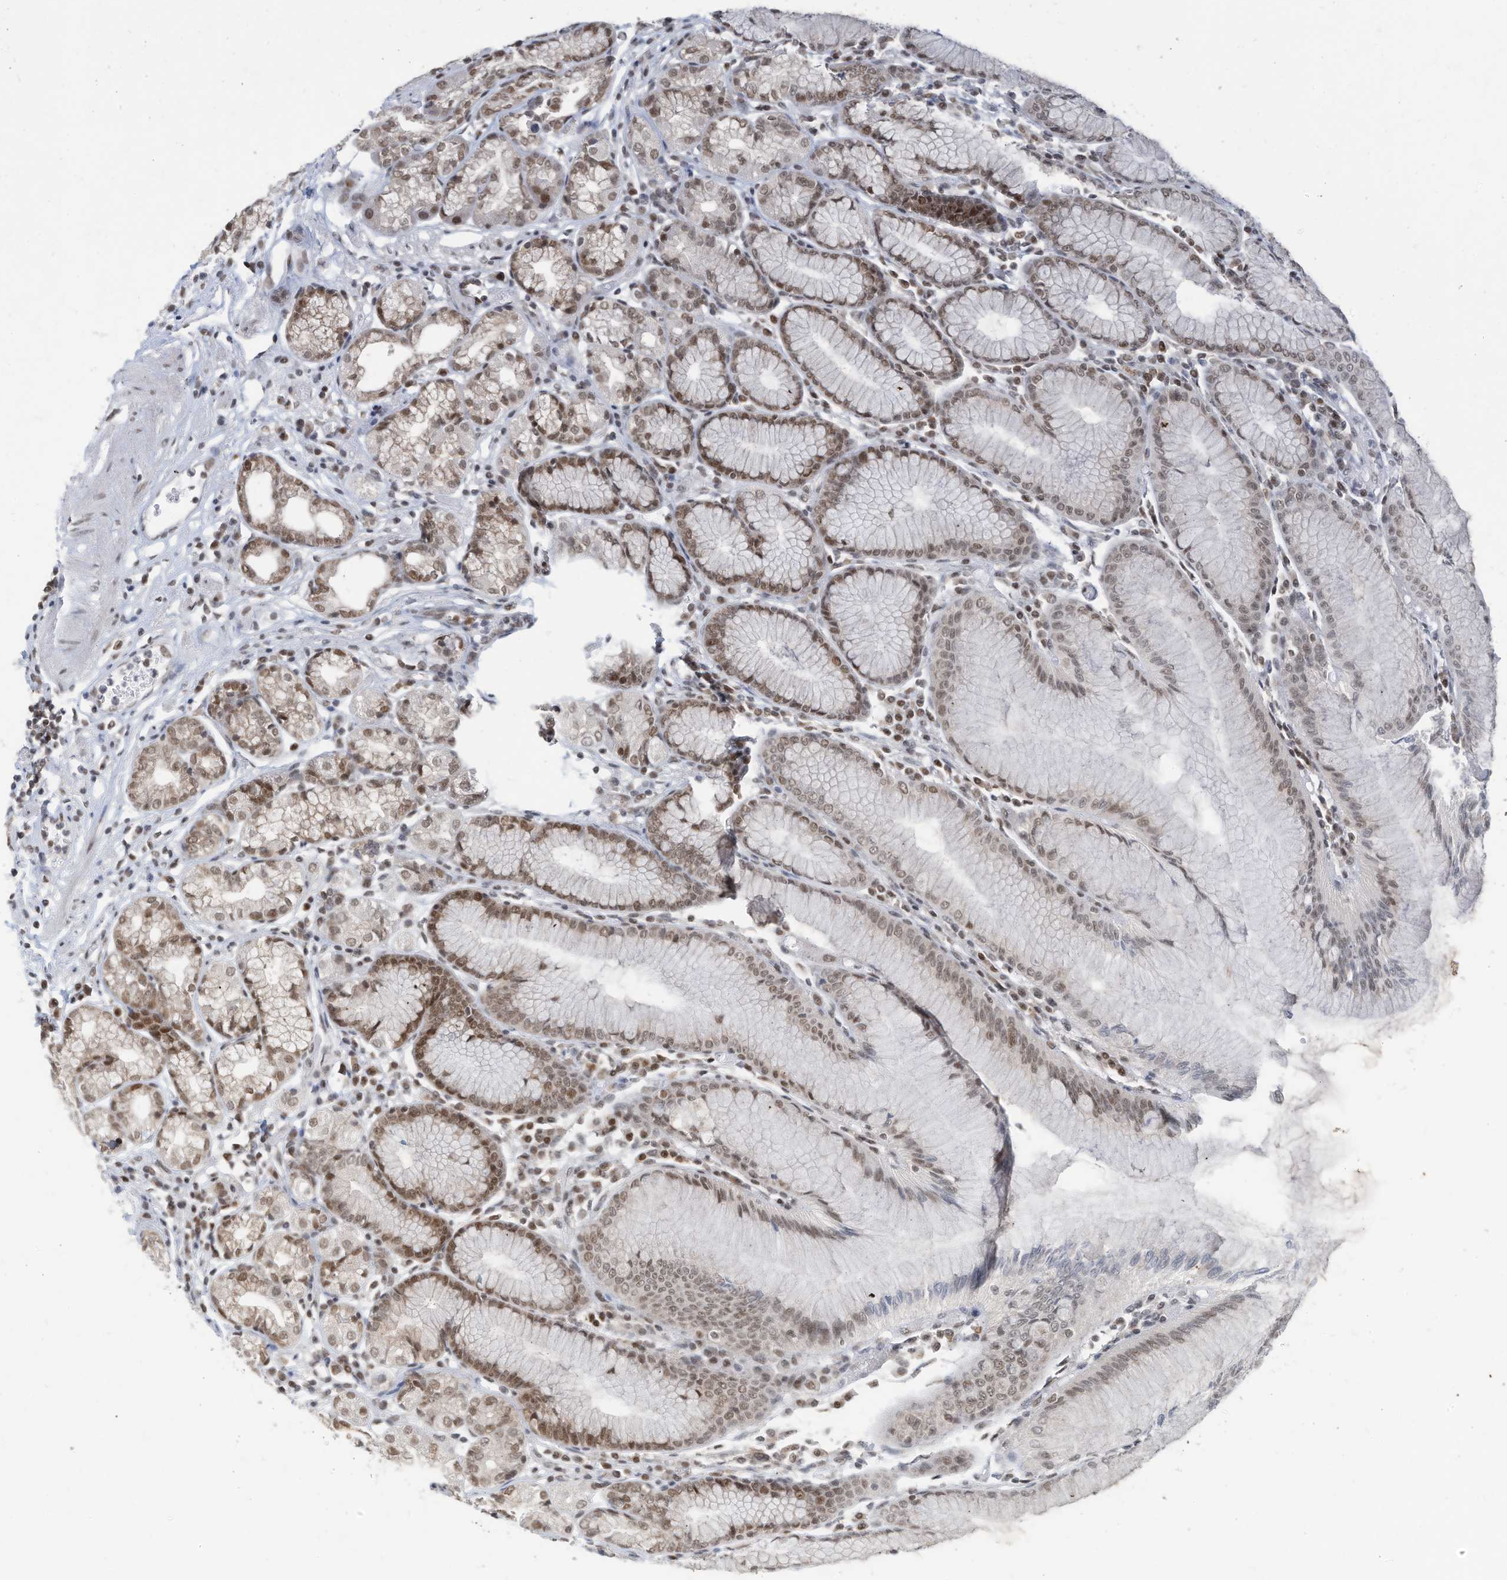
{"staining": {"intensity": "moderate", "quantity": "25%-75%", "location": "nuclear"}, "tissue": "stomach", "cell_type": "Glandular cells", "image_type": "normal", "snomed": [{"axis": "morphology", "description": "Normal tissue, NOS"}, {"axis": "topography", "description": "Stomach"}], "caption": "Immunohistochemical staining of normal human stomach reveals 25%-75% levels of moderate nuclear protein expression in about 25%-75% of glandular cells.", "gene": "OGT", "patient": {"sex": "female", "age": 57}}